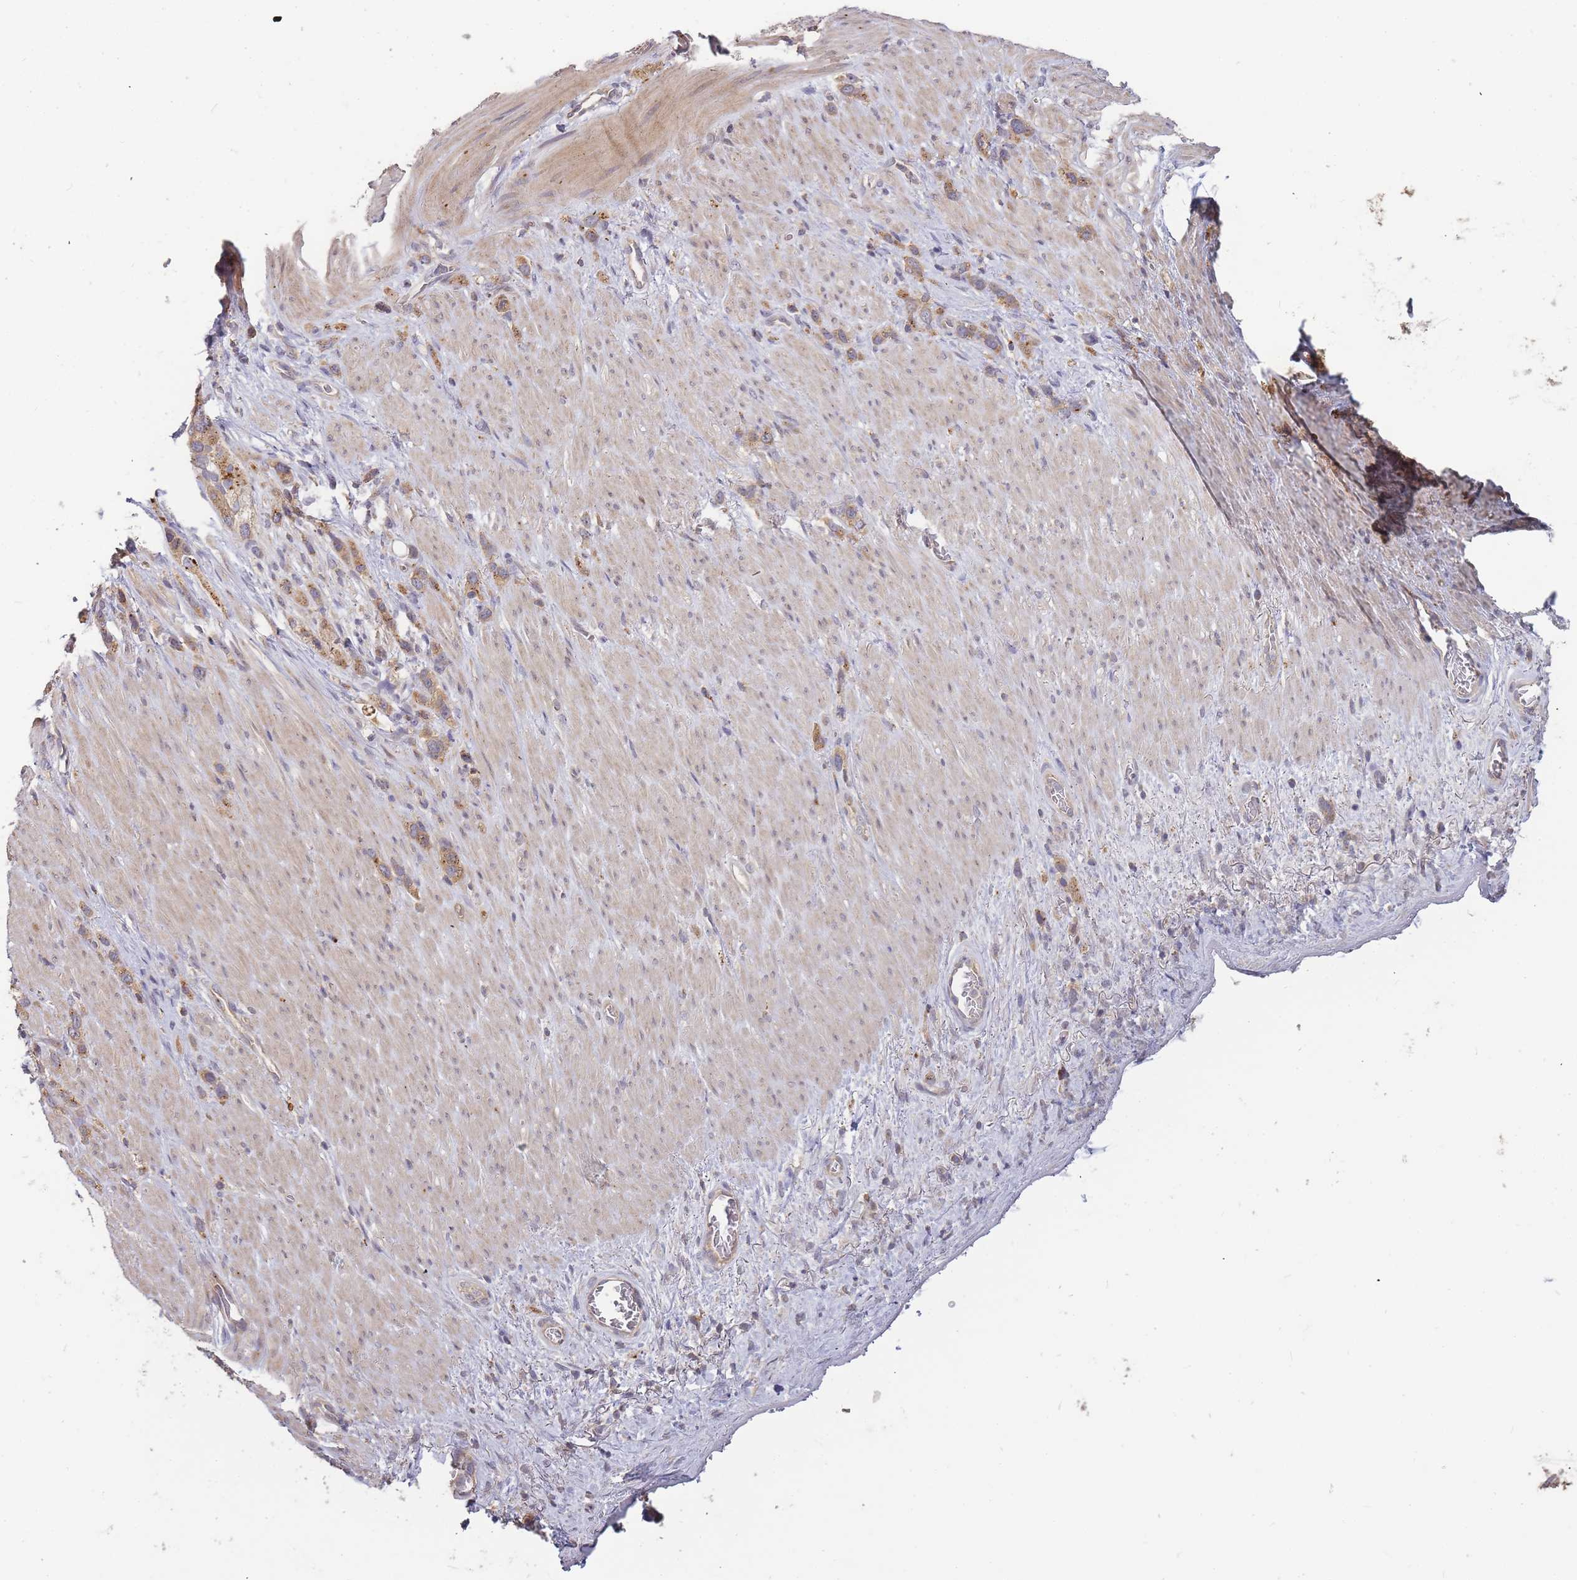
{"staining": {"intensity": "moderate", "quantity": ">75%", "location": "cytoplasmic/membranous"}, "tissue": "stomach cancer", "cell_type": "Tumor cells", "image_type": "cancer", "snomed": [{"axis": "morphology", "description": "Adenocarcinoma, NOS"}, {"axis": "topography", "description": "Stomach"}], "caption": "About >75% of tumor cells in adenocarcinoma (stomach) show moderate cytoplasmic/membranous protein expression as visualized by brown immunohistochemical staining.", "gene": "ATG5", "patient": {"sex": "female", "age": 65}}